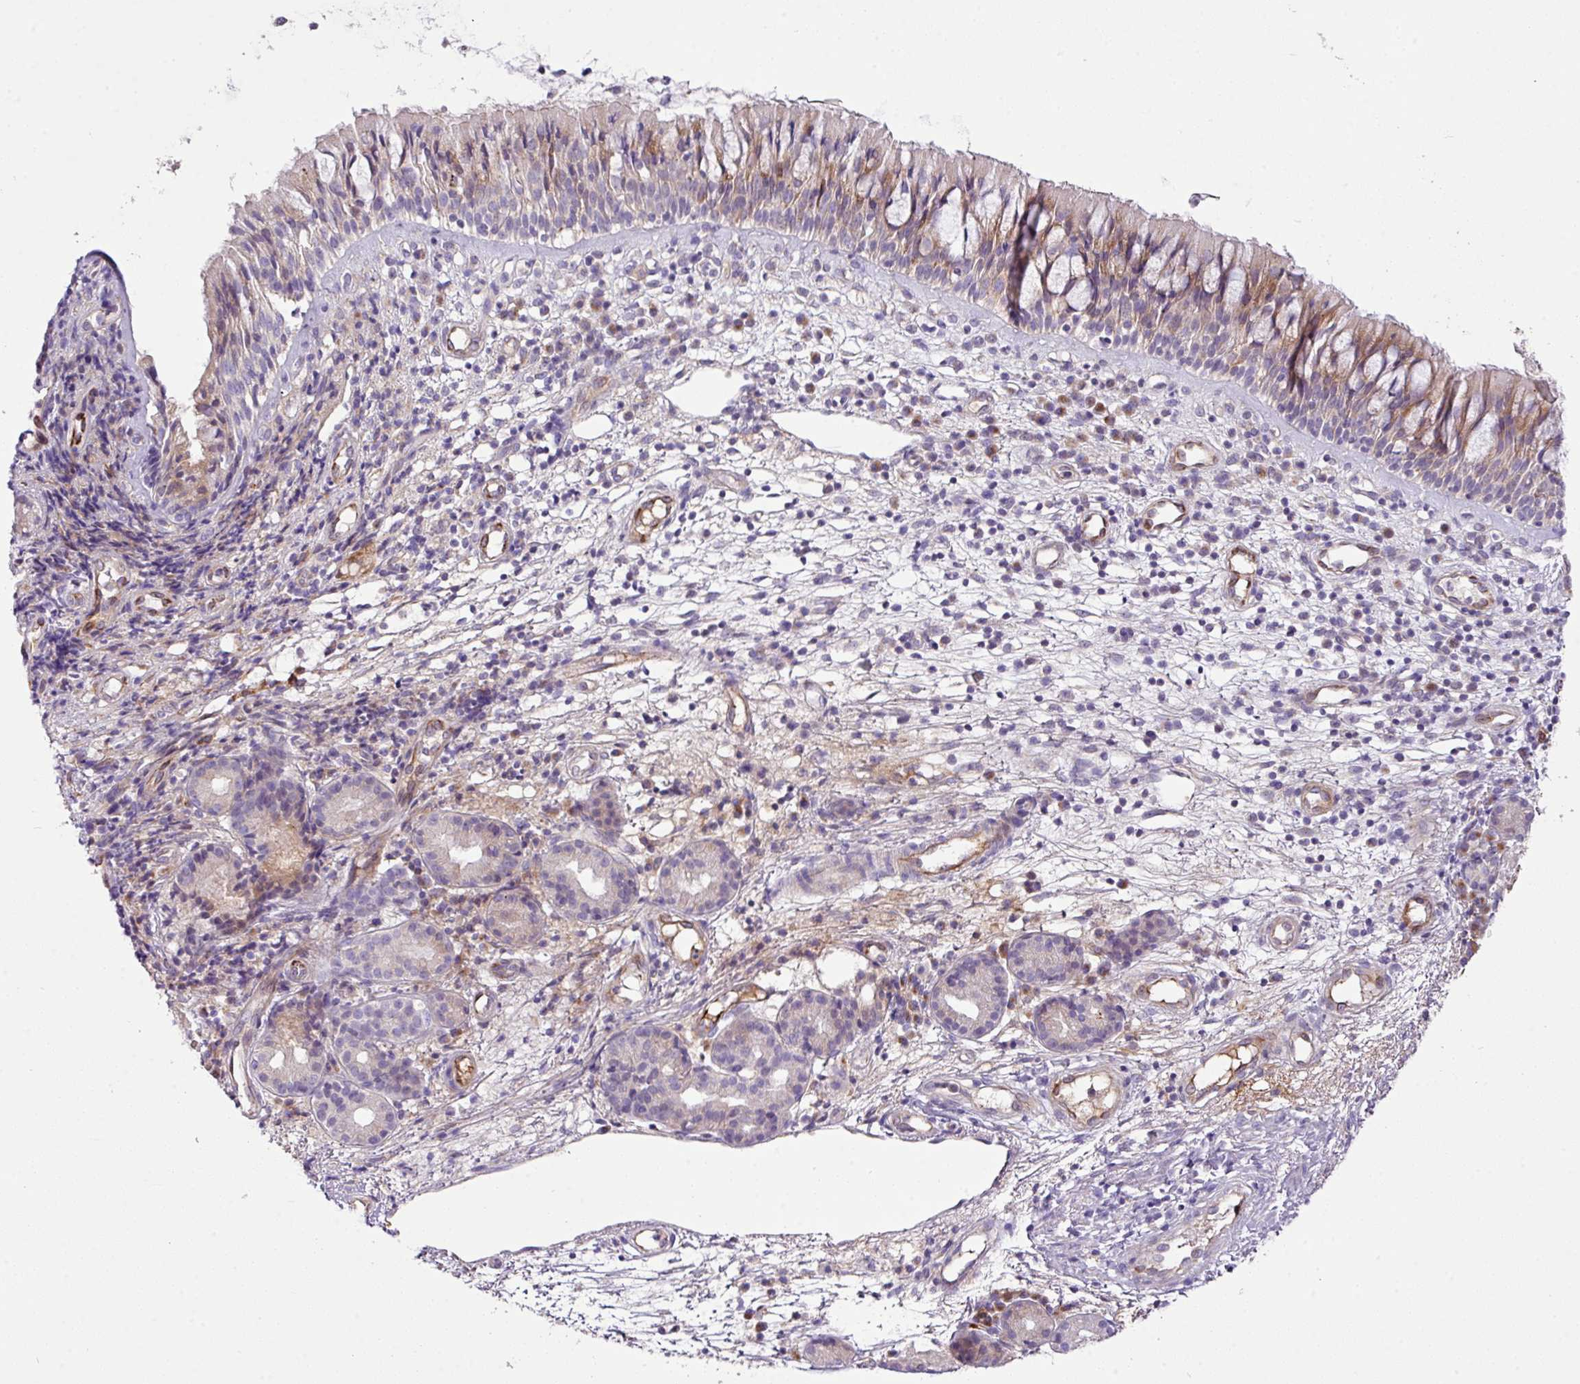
{"staining": {"intensity": "weak", "quantity": "<25%", "location": "cytoplasmic/membranous"}, "tissue": "nasopharynx", "cell_type": "Respiratory epithelial cells", "image_type": "normal", "snomed": [{"axis": "morphology", "description": "Normal tissue, NOS"}, {"axis": "topography", "description": "Nasopharynx"}], "caption": "An immunohistochemistry image of benign nasopharynx is shown. There is no staining in respiratory epithelial cells of nasopharynx. (DAB immunohistochemistry with hematoxylin counter stain).", "gene": "CTXN2", "patient": {"sex": "female", "age": 62}}